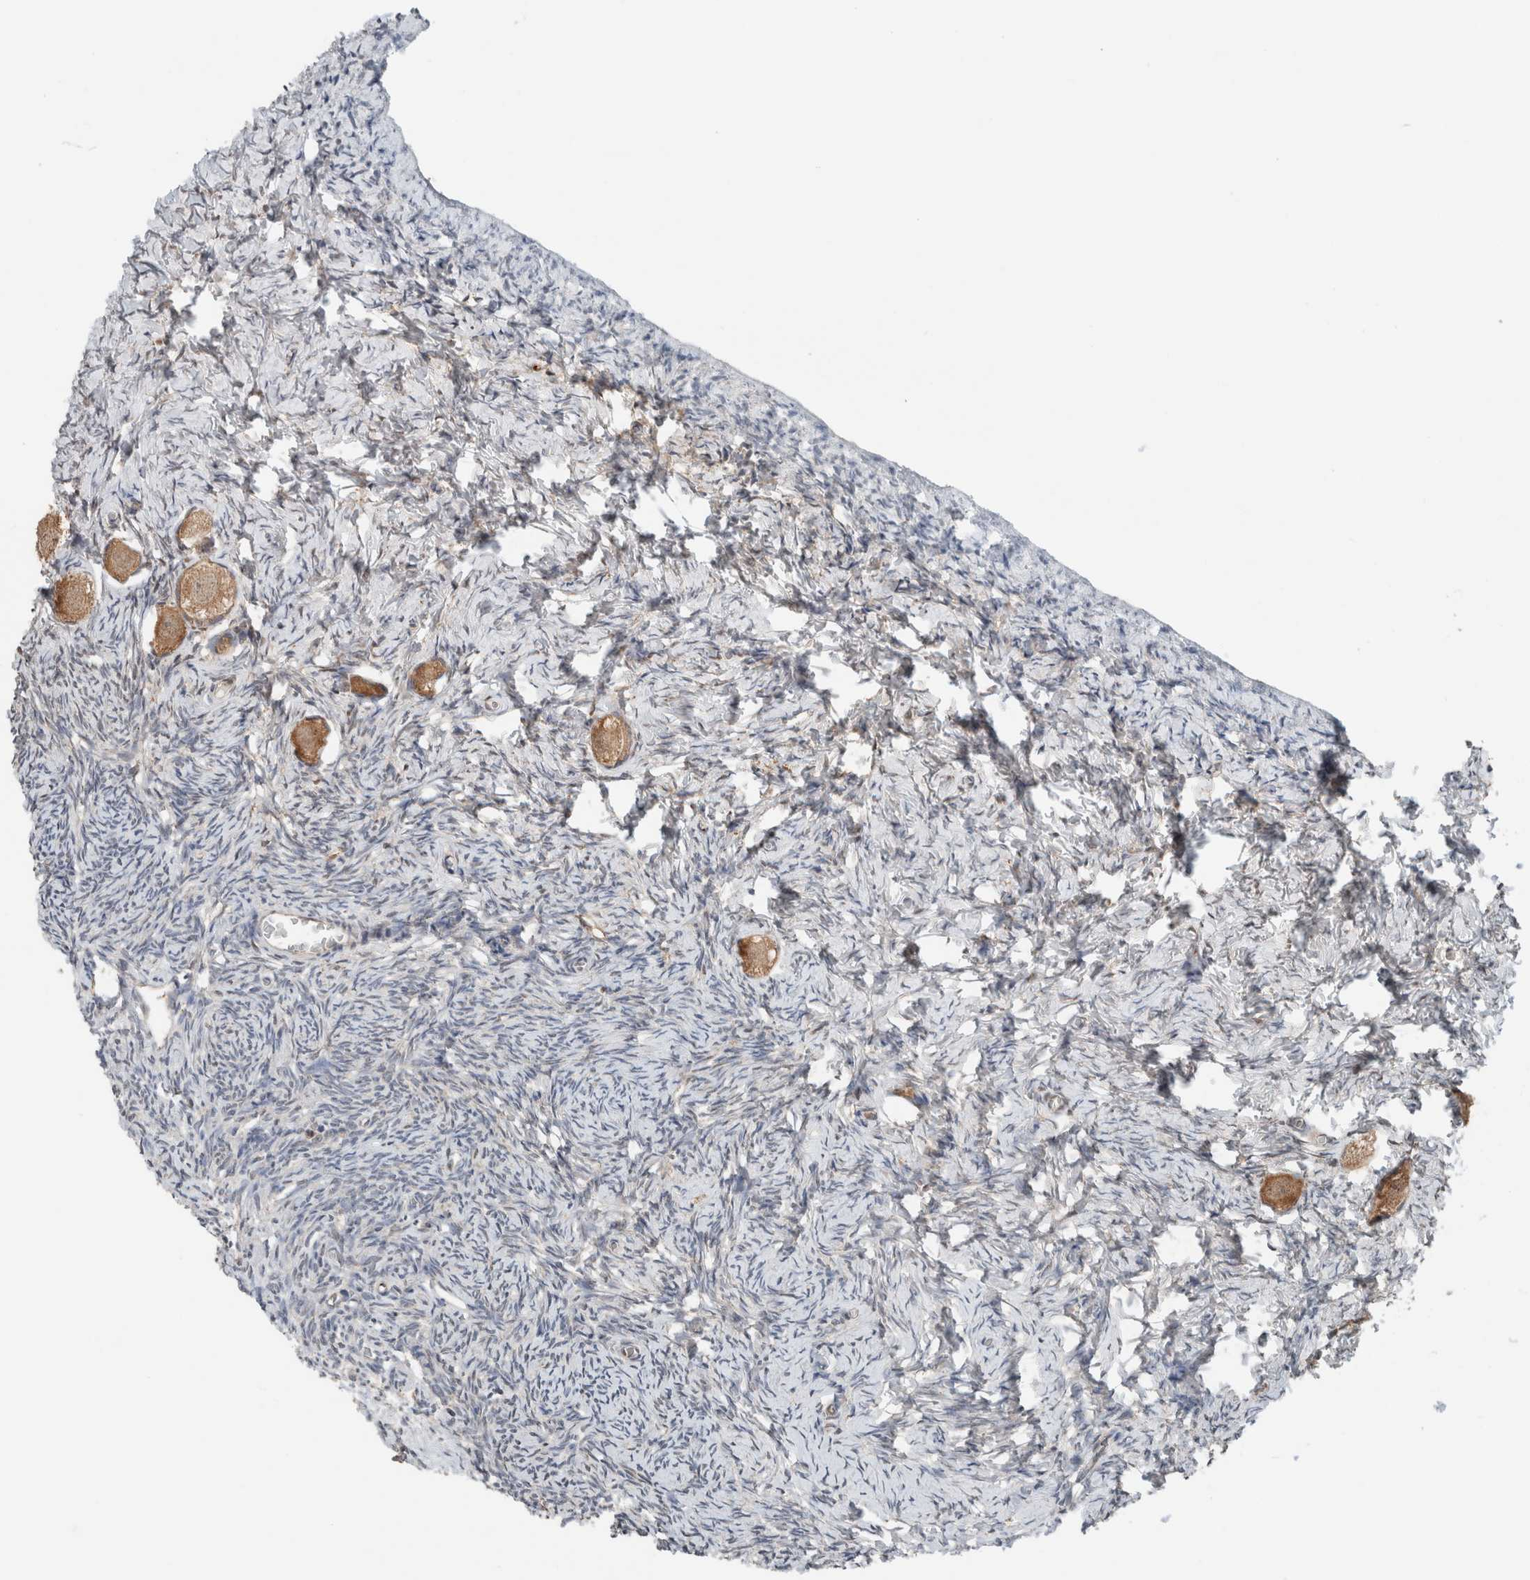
{"staining": {"intensity": "moderate", "quantity": ">75%", "location": "cytoplasmic/membranous"}, "tissue": "ovary", "cell_type": "Follicle cells", "image_type": "normal", "snomed": [{"axis": "morphology", "description": "Normal tissue, NOS"}, {"axis": "topography", "description": "Ovary"}], "caption": "The micrograph displays staining of benign ovary, revealing moderate cytoplasmic/membranous protein staining (brown color) within follicle cells. Using DAB (brown) and hematoxylin (blue) stains, captured at high magnification using brightfield microscopy.", "gene": "XPNPEP1", "patient": {"sex": "female", "age": 27}}